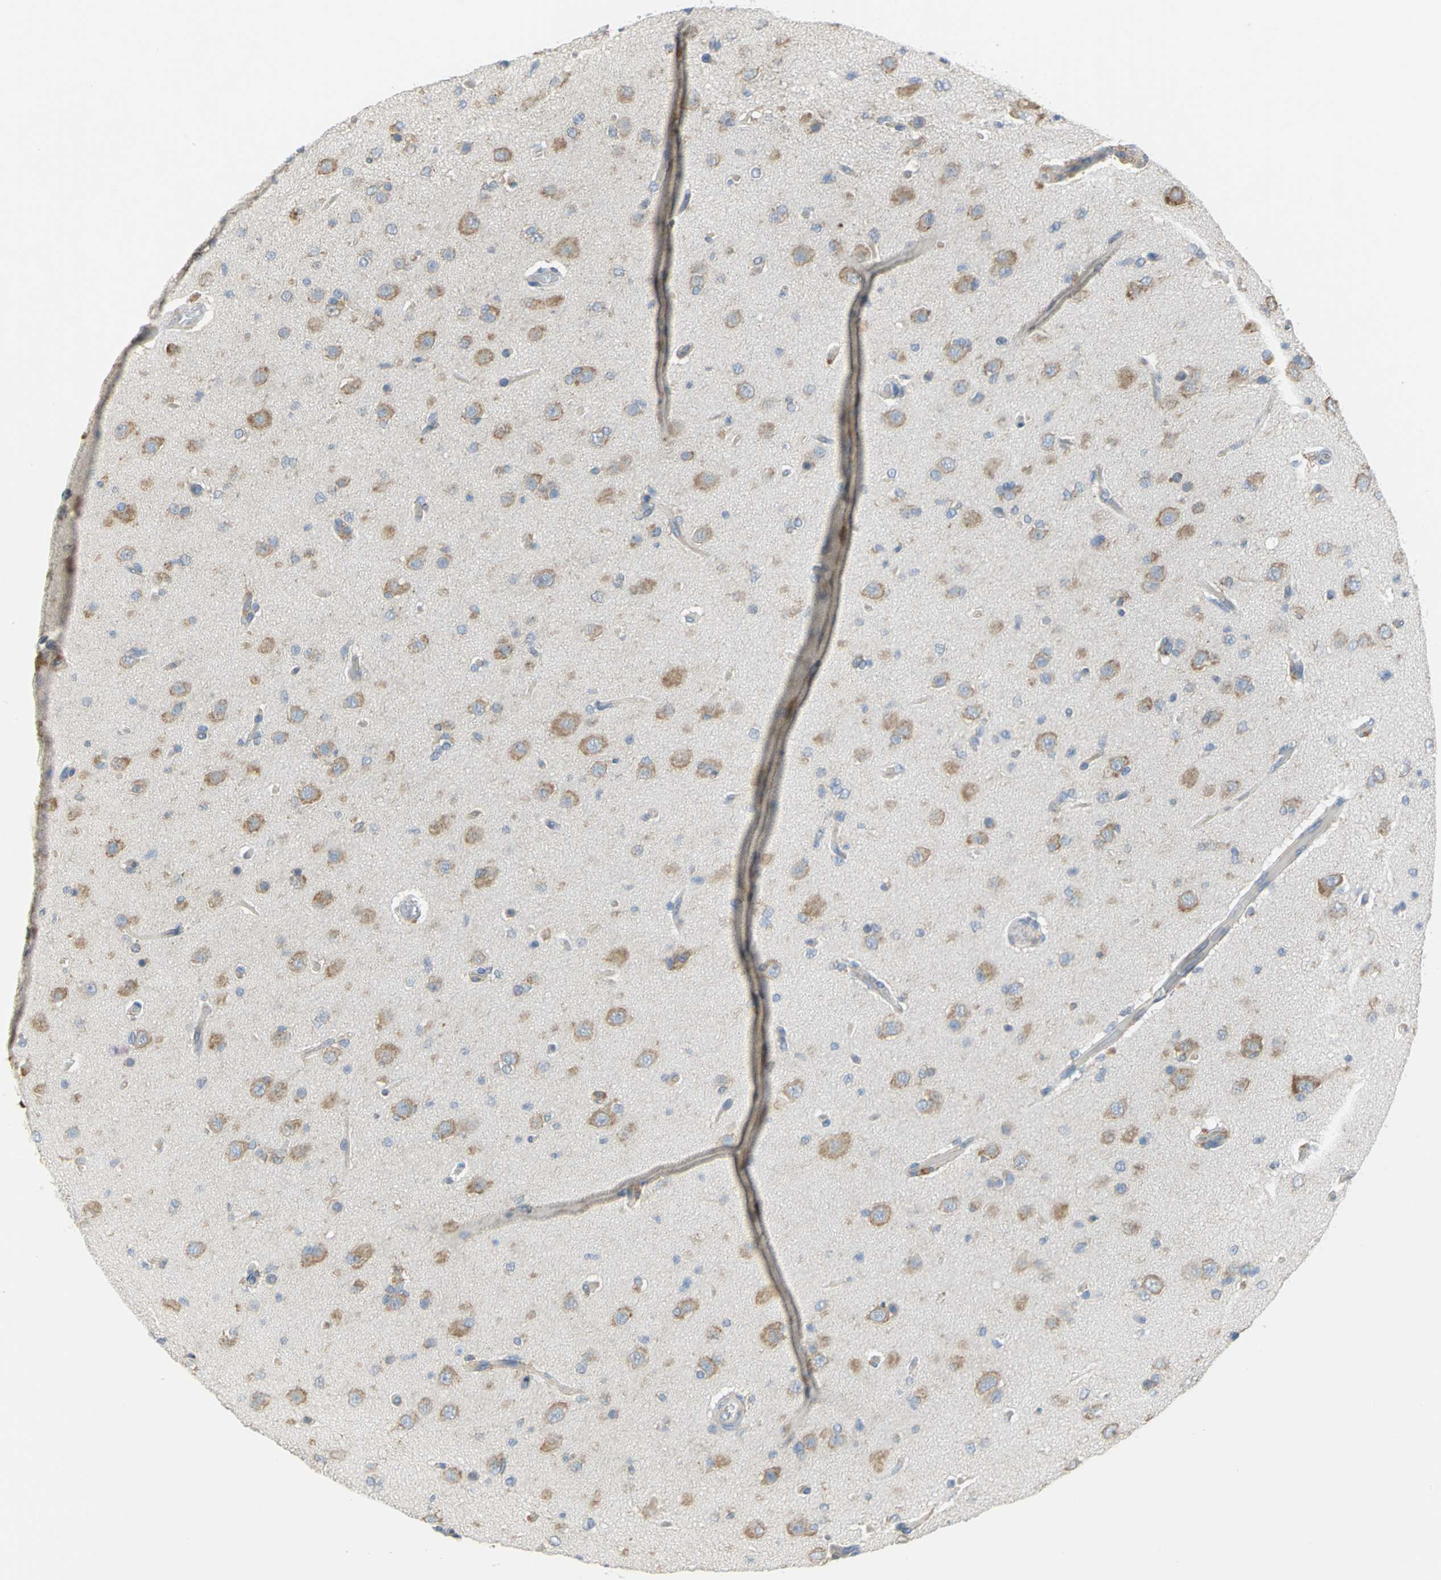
{"staining": {"intensity": "weak", "quantity": "25%-75%", "location": "cytoplasmic/membranous"}, "tissue": "glioma", "cell_type": "Tumor cells", "image_type": "cancer", "snomed": [{"axis": "morphology", "description": "Glioma, malignant, High grade"}, {"axis": "topography", "description": "Brain"}], "caption": "Malignant high-grade glioma tissue exhibits weak cytoplasmic/membranous expression in approximately 25%-75% of tumor cells (IHC, brightfield microscopy, high magnification).", "gene": "SDF2L1", "patient": {"sex": "male", "age": 33}}